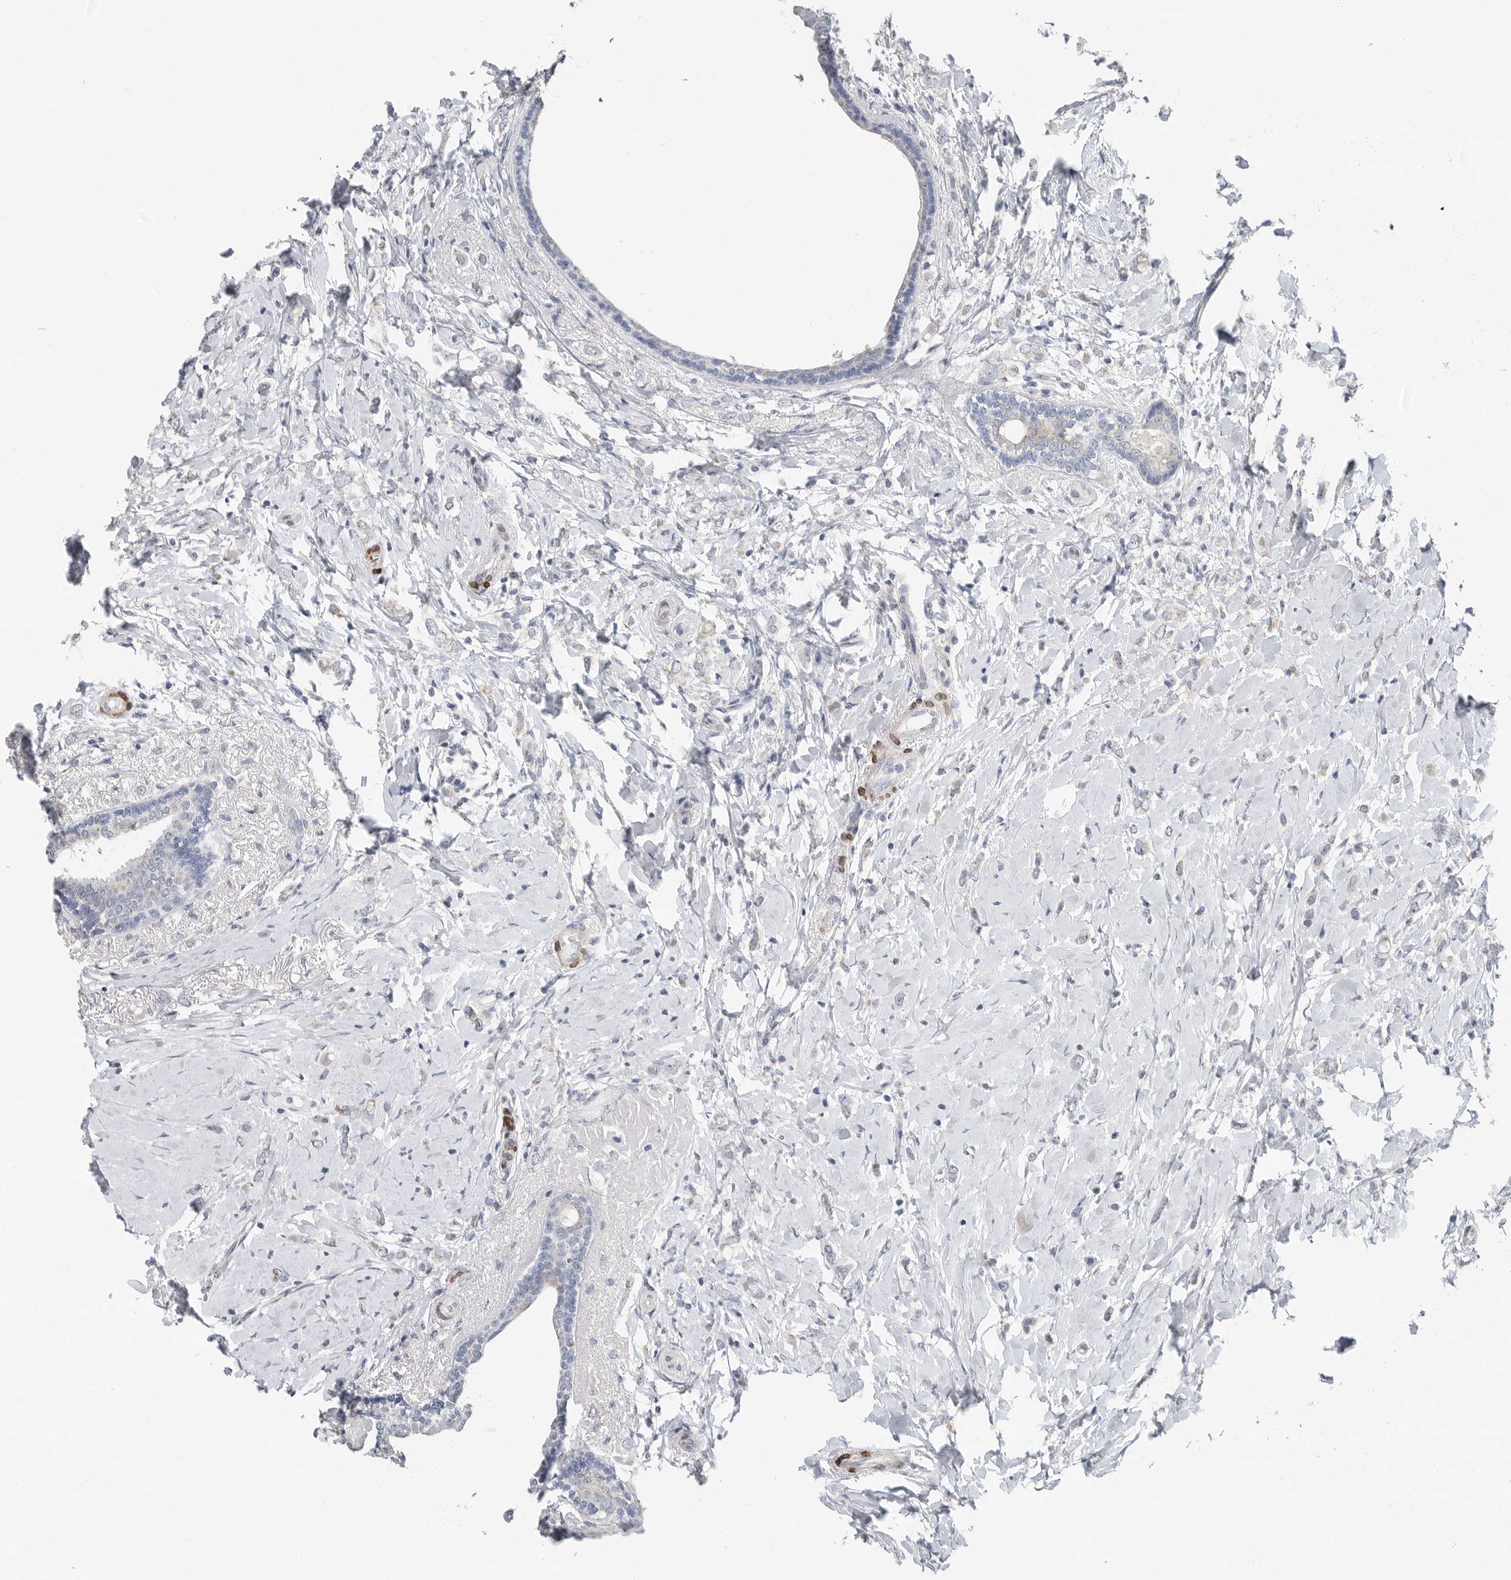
{"staining": {"intensity": "negative", "quantity": "none", "location": "none"}, "tissue": "breast cancer", "cell_type": "Tumor cells", "image_type": "cancer", "snomed": [{"axis": "morphology", "description": "Normal tissue, NOS"}, {"axis": "morphology", "description": "Lobular carcinoma"}, {"axis": "topography", "description": "Breast"}], "caption": "Immunohistochemical staining of breast cancer (lobular carcinoma) demonstrates no significant expression in tumor cells.", "gene": "PLN", "patient": {"sex": "female", "age": 47}}